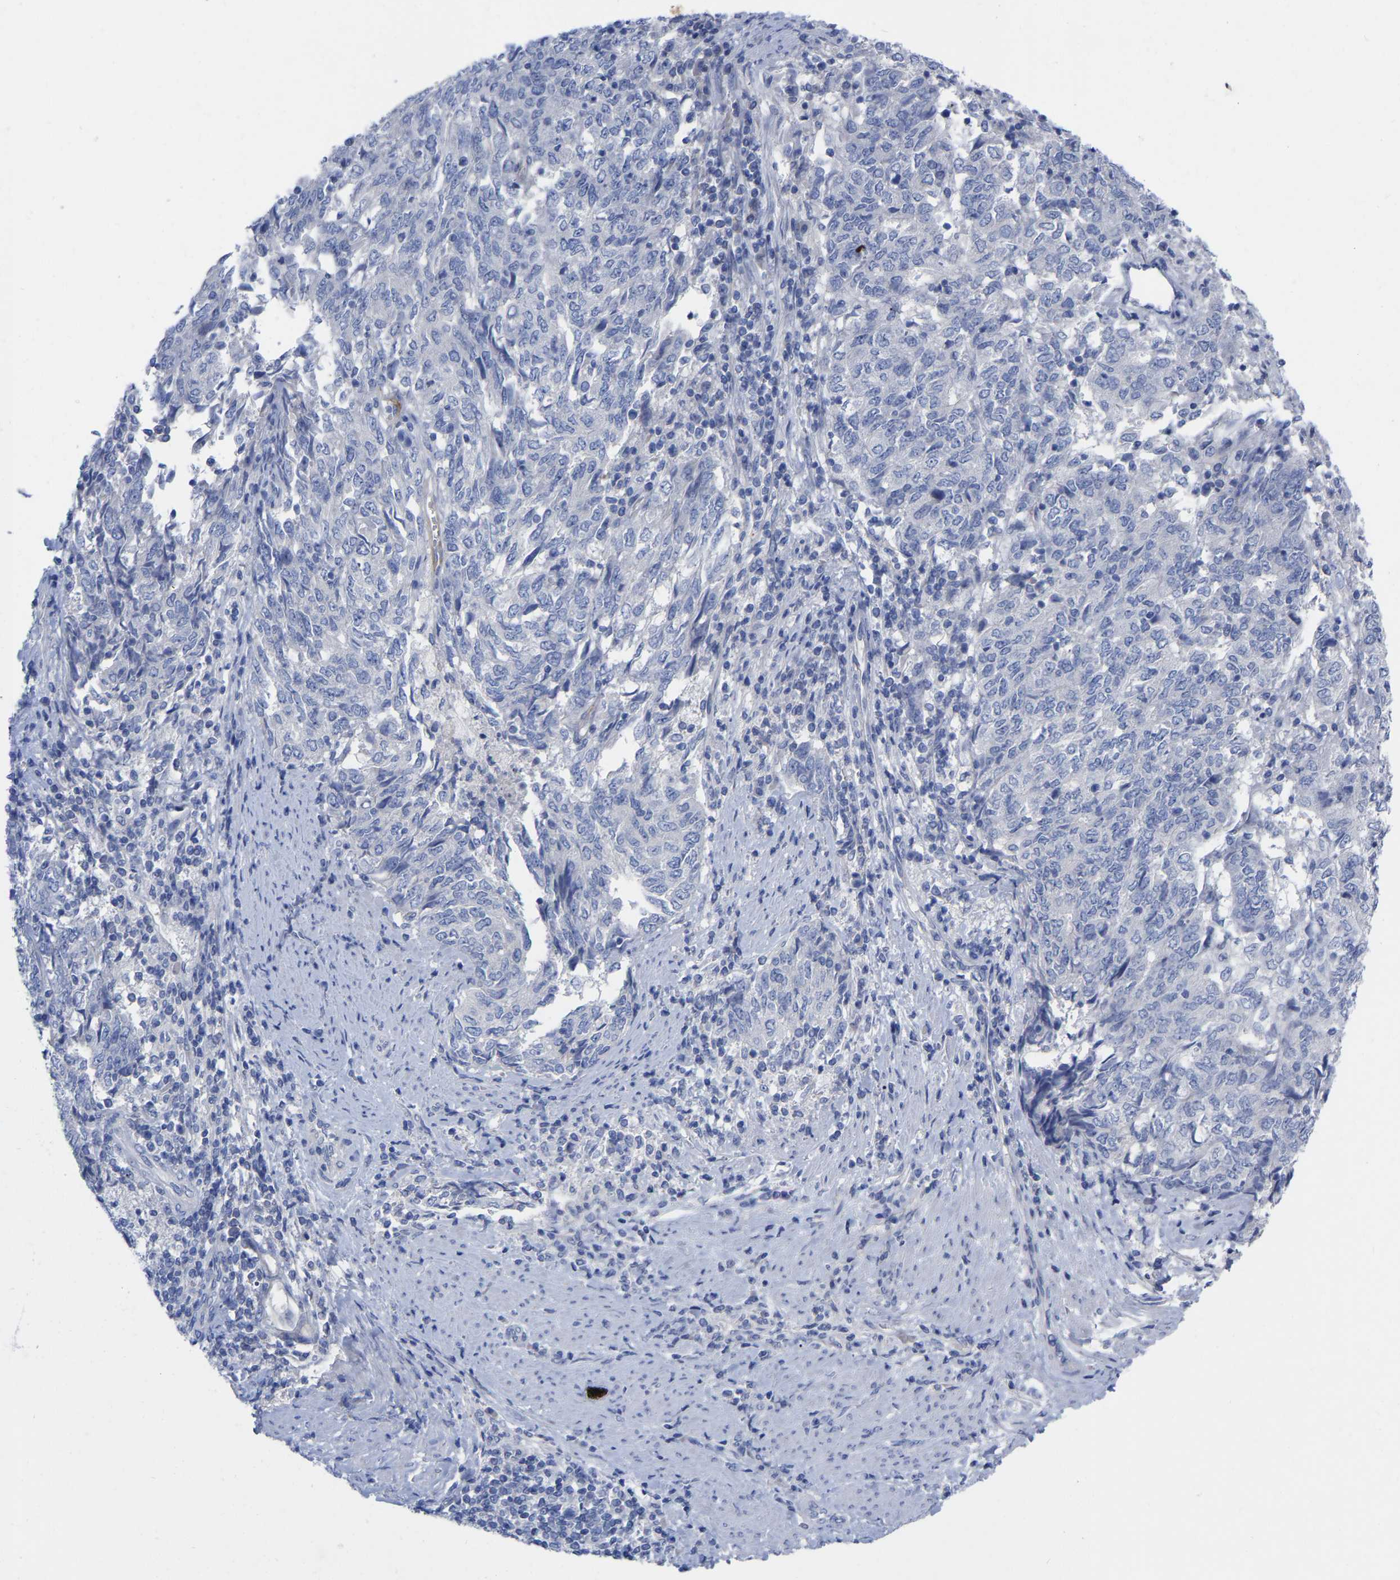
{"staining": {"intensity": "negative", "quantity": "none", "location": "none"}, "tissue": "endometrial cancer", "cell_type": "Tumor cells", "image_type": "cancer", "snomed": [{"axis": "morphology", "description": "Adenocarcinoma, NOS"}, {"axis": "topography", "description": "Endometrium"}], "caption": "Tumor cells are negative for protein expression in human endometrial cancer (adenocarcinoma).", "gene": "HAPLN1", "patient": {"sex": "female", "age": 80}}